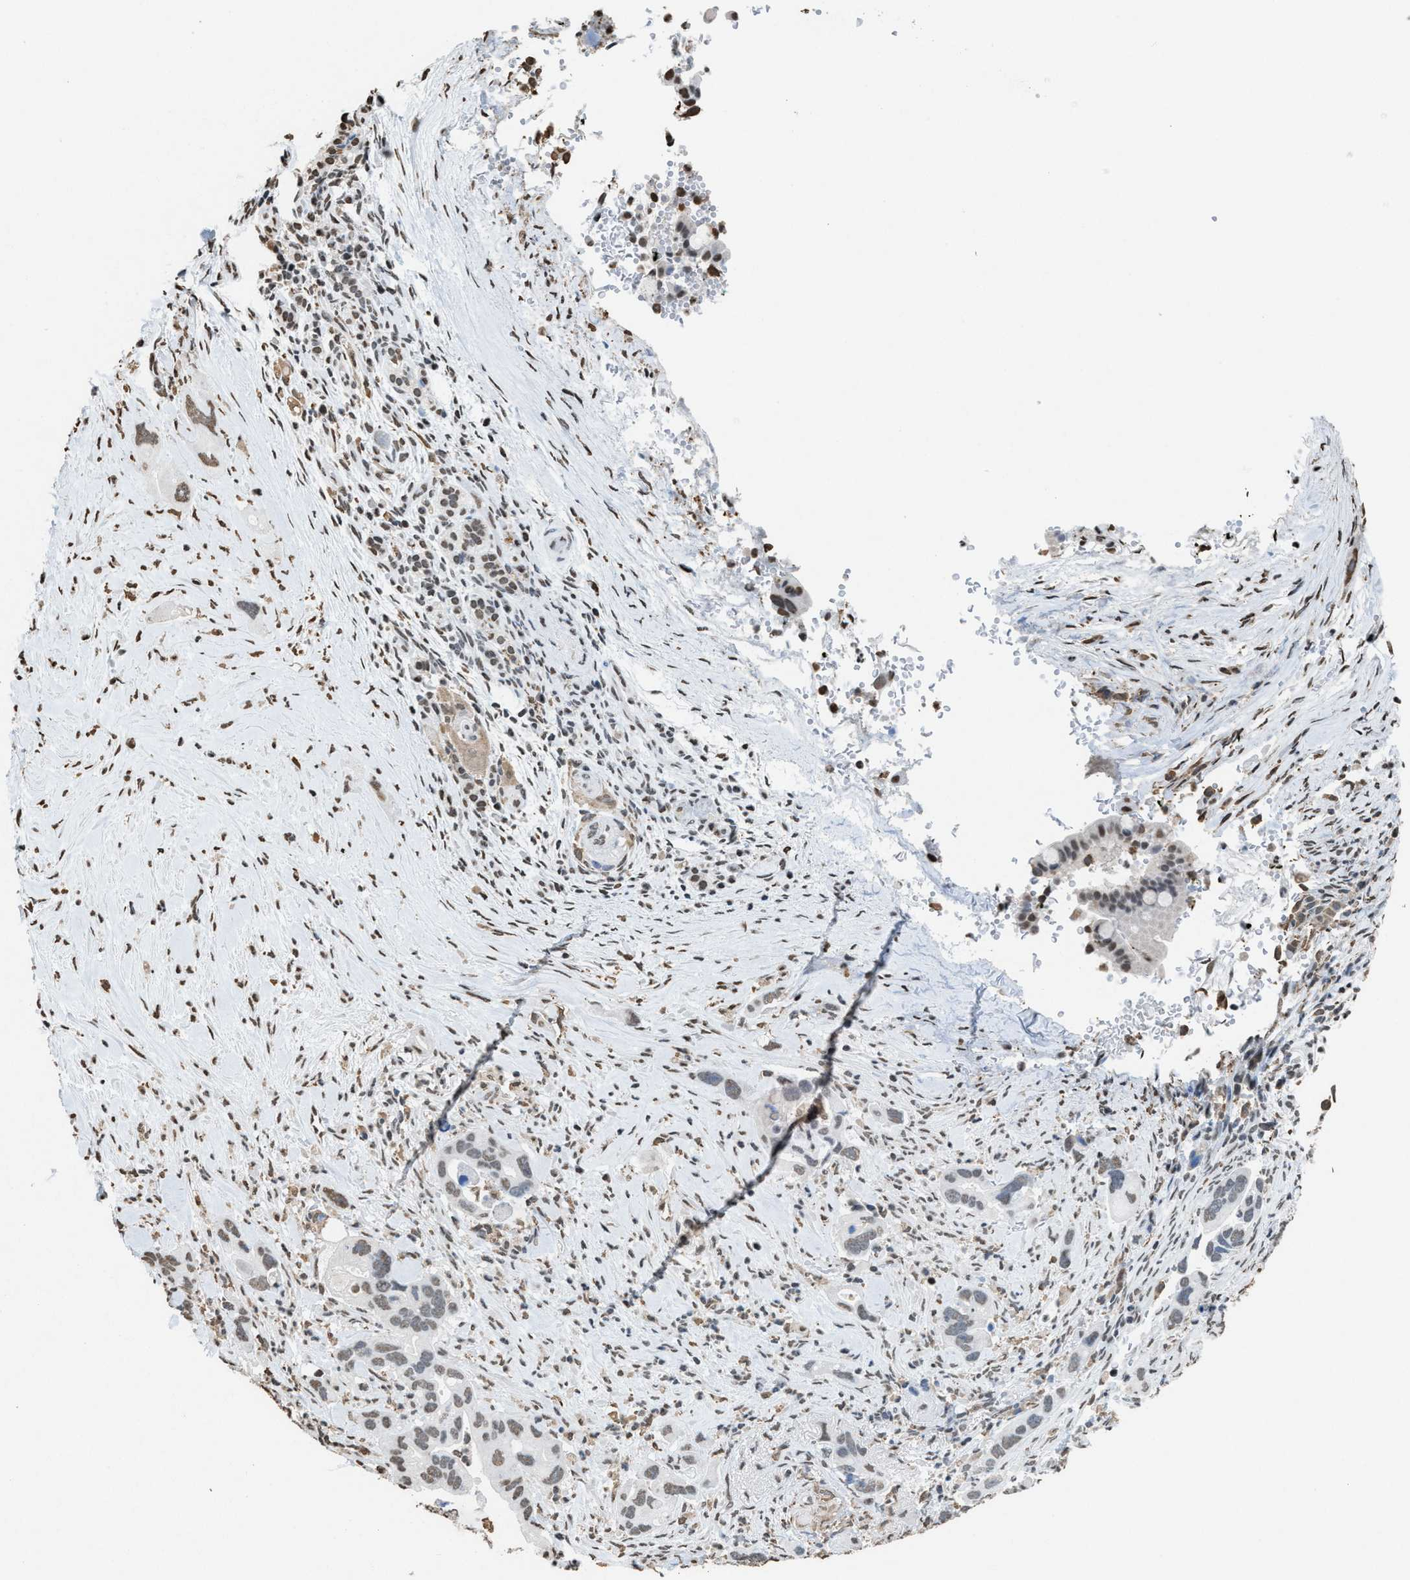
{"staining": {"intensity": "weak", "quantity": "25%-75%", "location": "nuclear"}, "tissue": "pancreatic cancer", "cell_type": "Tumor cells", "image_type": "cancer", "snomed": [{"axis": "morphology", "description": "Adenocarcinoma, NOS"}, {"axis": "topography", "description": "Pancreas"}], "caption": "Weak nuclear expression for a protein is present in approximately 25%-75% of tumor cells of pancreatic cancer (adenocarcinoma) using immunohistochemistry (IHC).", "gene": "NUP88", "patient": {"sex": "female", "age": 70}}